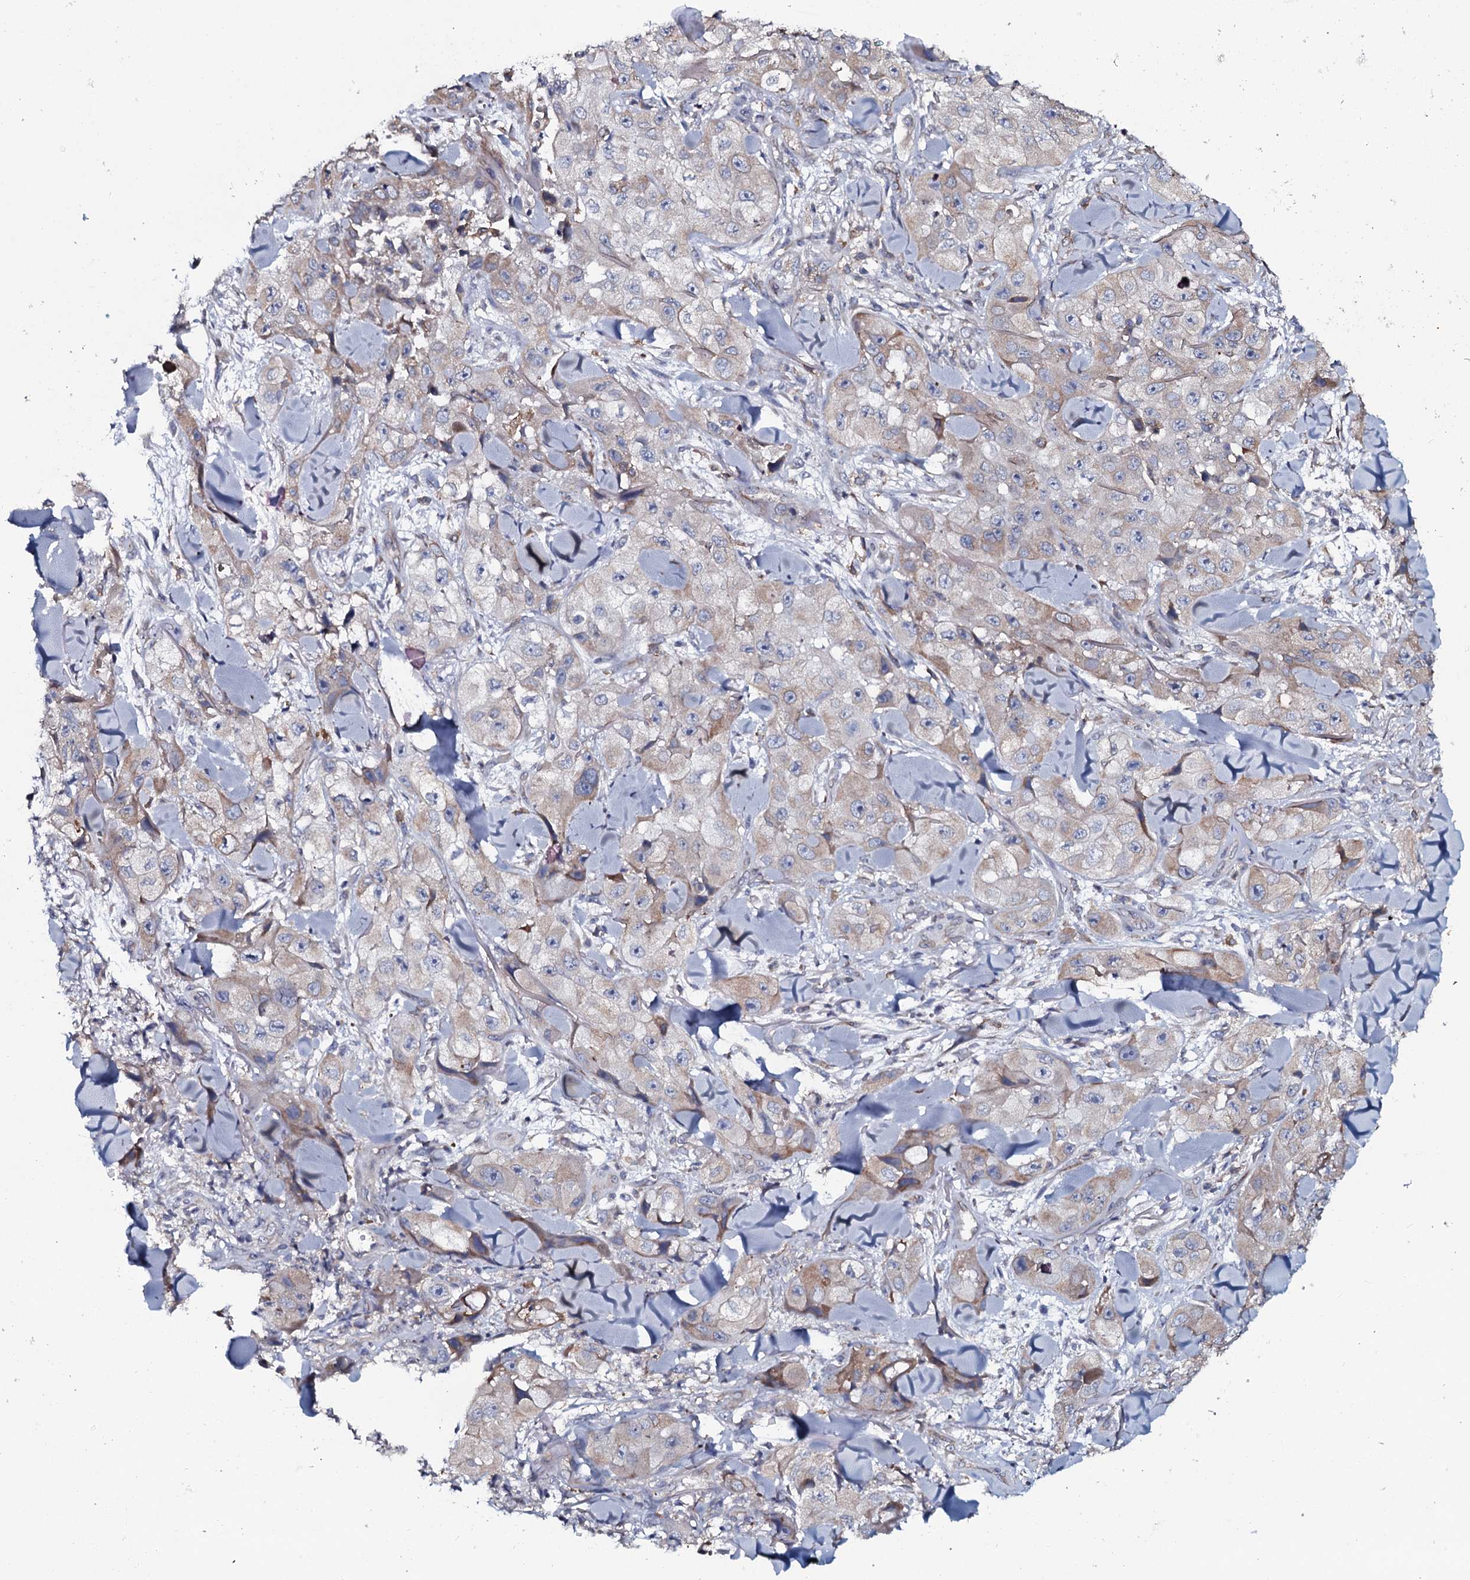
{"staining": {"intensity": "negative", "quantity": "none", "location": "none"}, "tissue": "skin cancer", "cell_type": "Tumor cells", "image_type": "cancer", "snomed": [{"axis": "morphology", "description": "Squamous cell carcinoma, NOS"}, {"axis": "topography", "description": "Skin"}, {"axis": "topography", "description": "Subcutis"}], "caption": "Immunohistochemical staining of skin cancer reveals no significant staining in tumor cells.", "gene": "TMEM151A", "patient": {"sex": "male", "age": 73}}